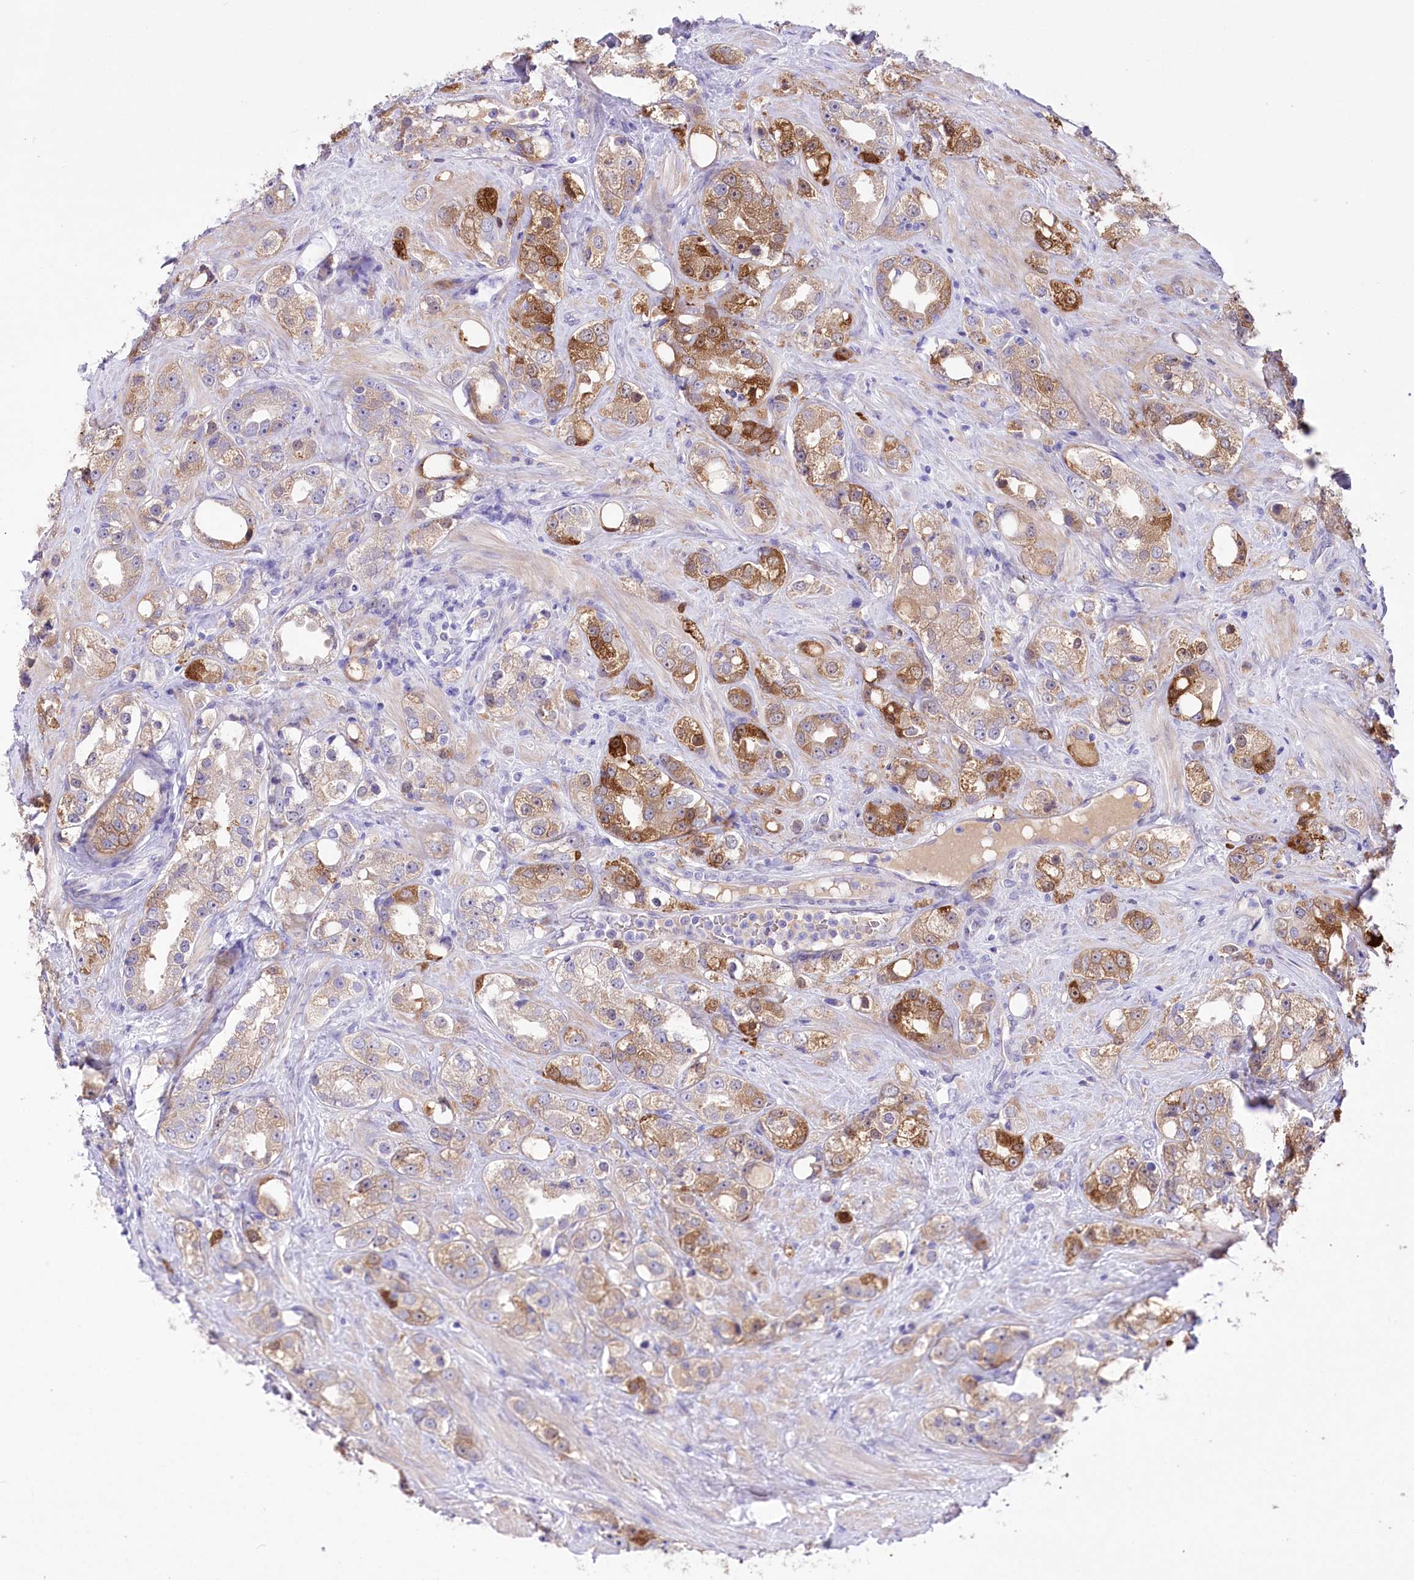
{"staining": {"intensity": "moderate", "quantity": "25%-75%", "location": "cytoplasmic/membranous"}, "tissue": "prostate cancer", "cell_type": "Tumor cells", "image_type": "cancer", "snomed": [{"axis": "morphology", "description": "Adenocarcinoma, NOS"}, {"axis": "topography", "description": "Prostate"}], "caption": "Protein staining of adenocarcinoma (prostate) tissue demonstrates moderate cytoplasmic/membranous staining in approximately 25%-75% of tumor cells. (Brightfield microscopy of DAB IHC at high magnification).", "gene": "CEP164", "patient": {"sex": "male", "age": 79}}